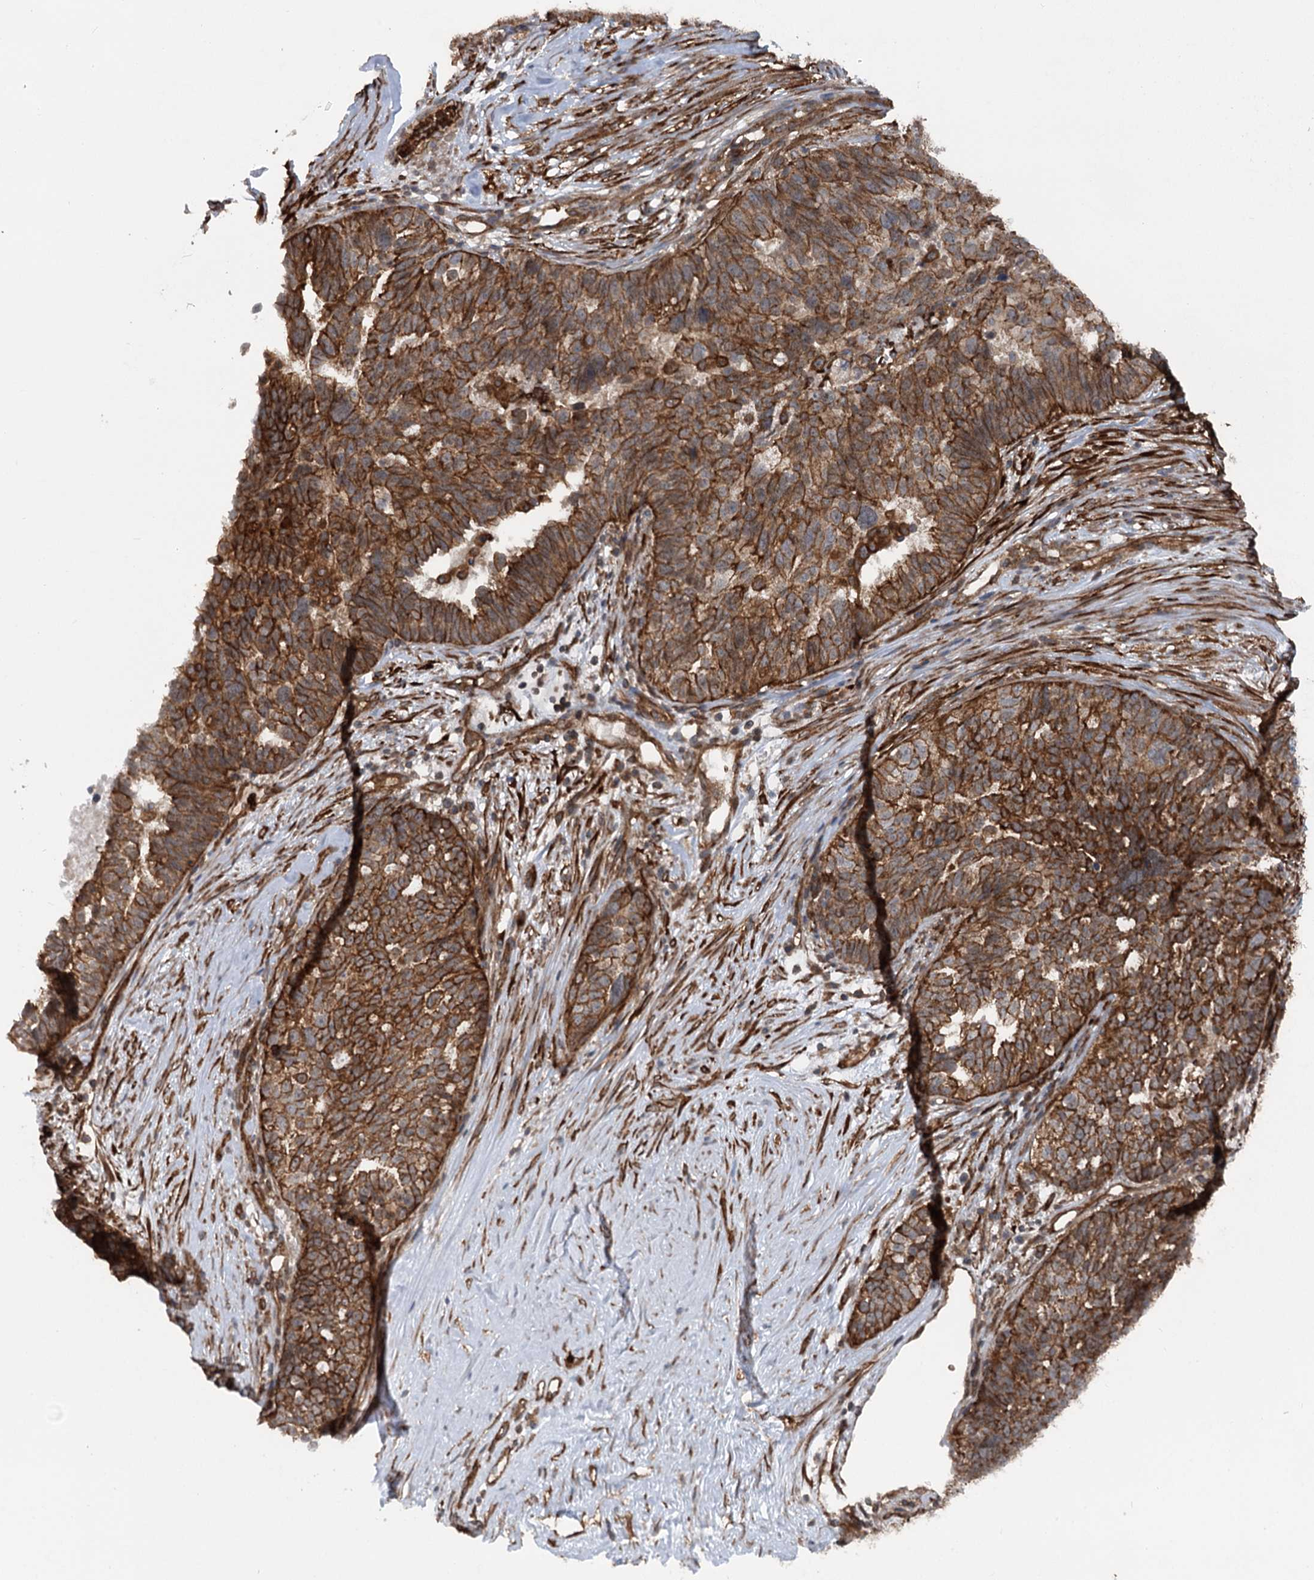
{"staining": {"intensity": "strong", "quantity": ">75%", "location": "cytoplasmic/membranous"}, "tissue": "ovarian cancer", "cell_type": "Tumor cells", "image_type": "cancer", "snomed": [{"axis": "morphology", "description": "Cystadenocarcinoma, serous, NOS"}, {"axis": "topography", "description": "Ovary"}], "caption": "Protein analysis of ovarian cancer (serous cystadenocarcinoma) tissue exhibits strong cytoplasmic/membranous expression in about >75% of tumor cells. (Stains: DAB (3,3'-diaminobenzidine) in brown, nuclei in blue, Microscopy: brightfield microscopy at high magnification).", "gene": "IQSEC1", "patient": {"sex": "female", "age": 59}}